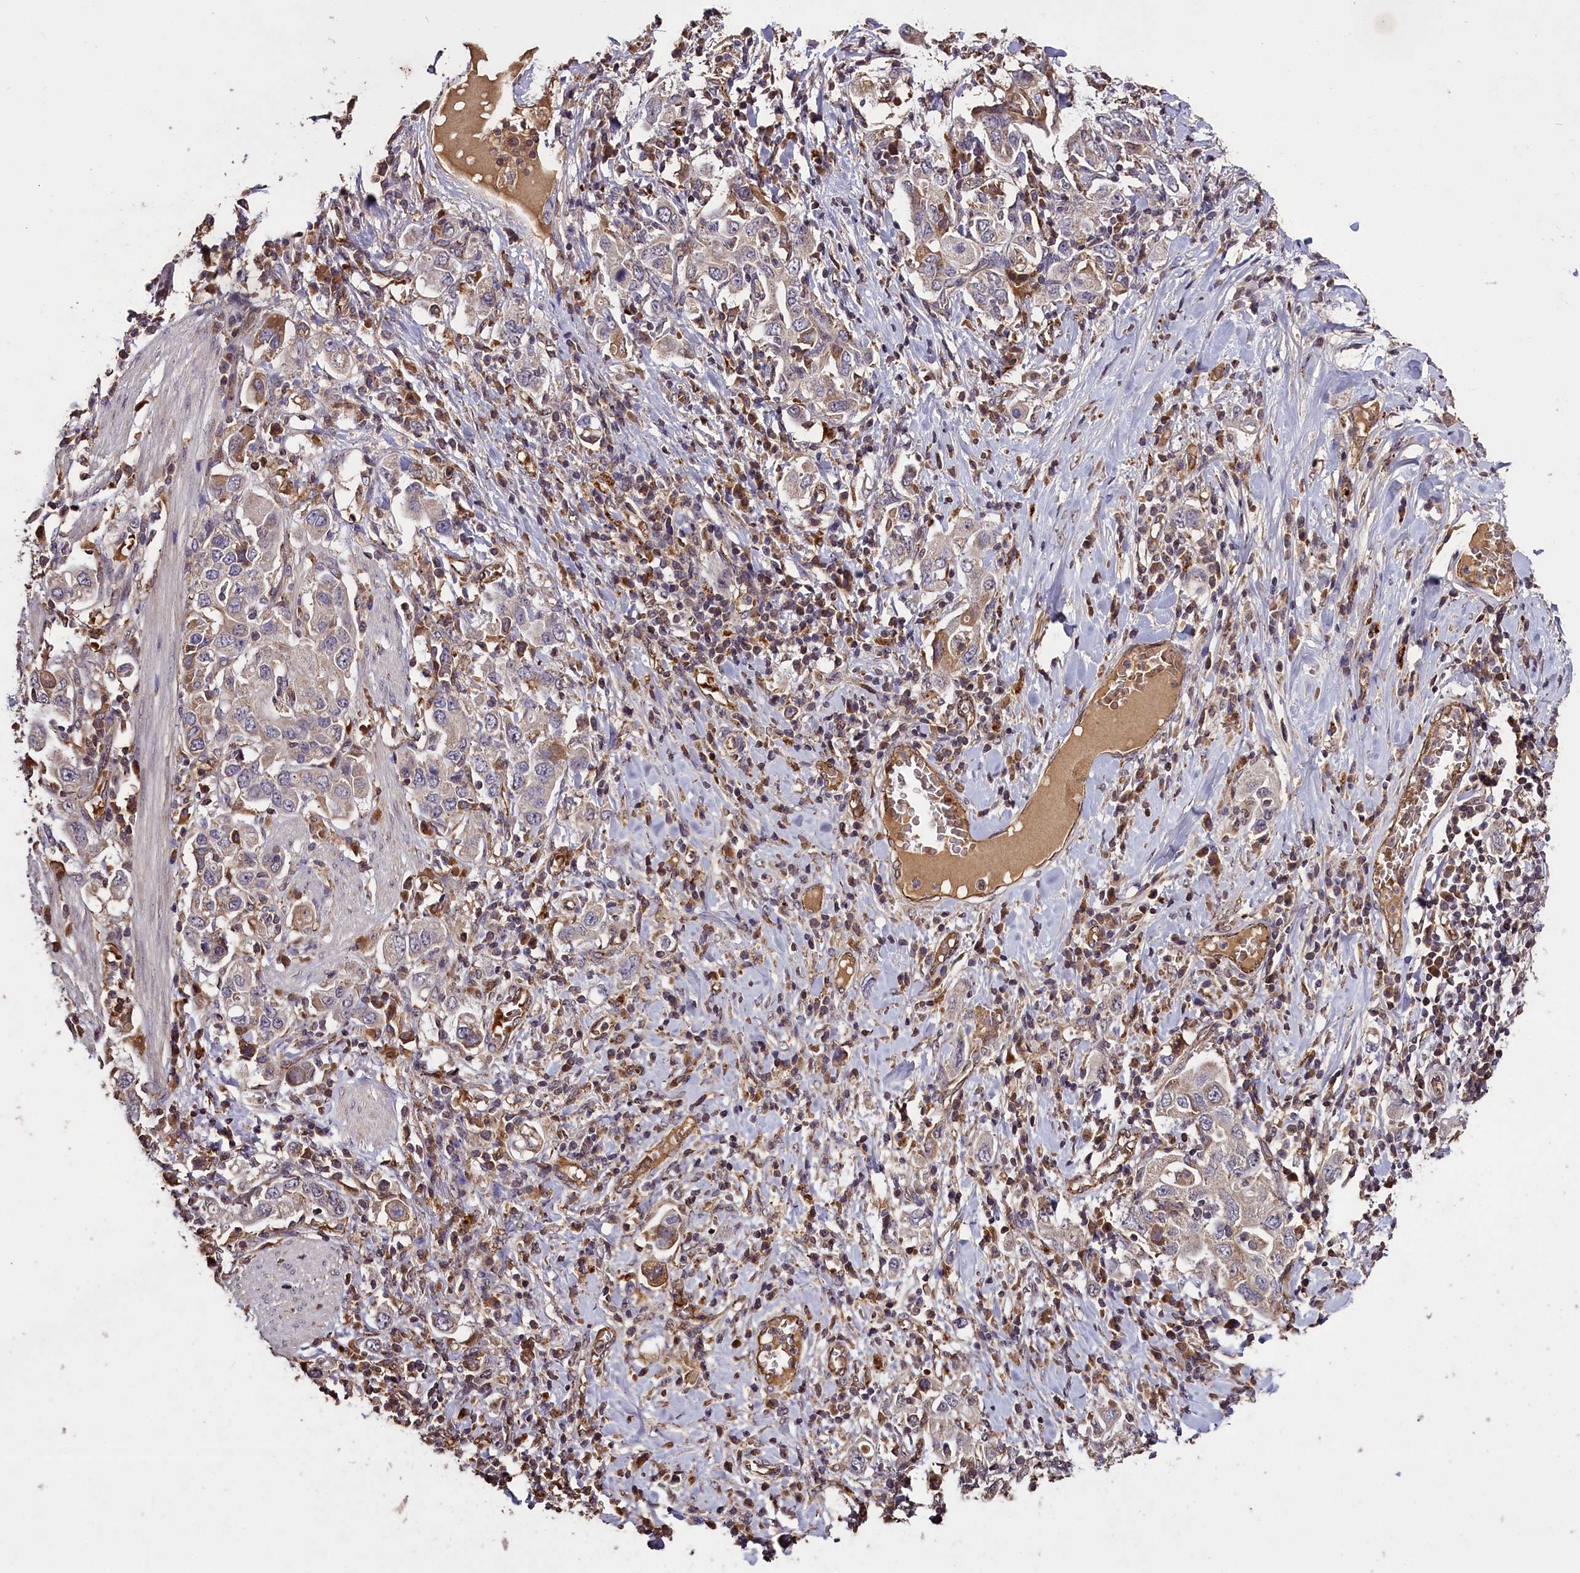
{"staining": {"intensity": "negative", "quantity": "none", "location": "none"}, "tissue": "stomach cancer", "cell_type": "Tumor cells", "image_type": "cancer", "snomed": [{"axis": "morphology", "description": "Adenocarcinoma, NOS"}, {"axis": "topography", "description": "Stomach, upper"}], "caption": "An image of human stomach cancer is negative for staining in tumor cells. (DAB (3,3'-diaminobenzidine) immunohistochemistry (IHC) visualized using brightfield microscopy, high magnification).", "gene": "CLRN2", "patient": {"sex": "male", "age": 62}}